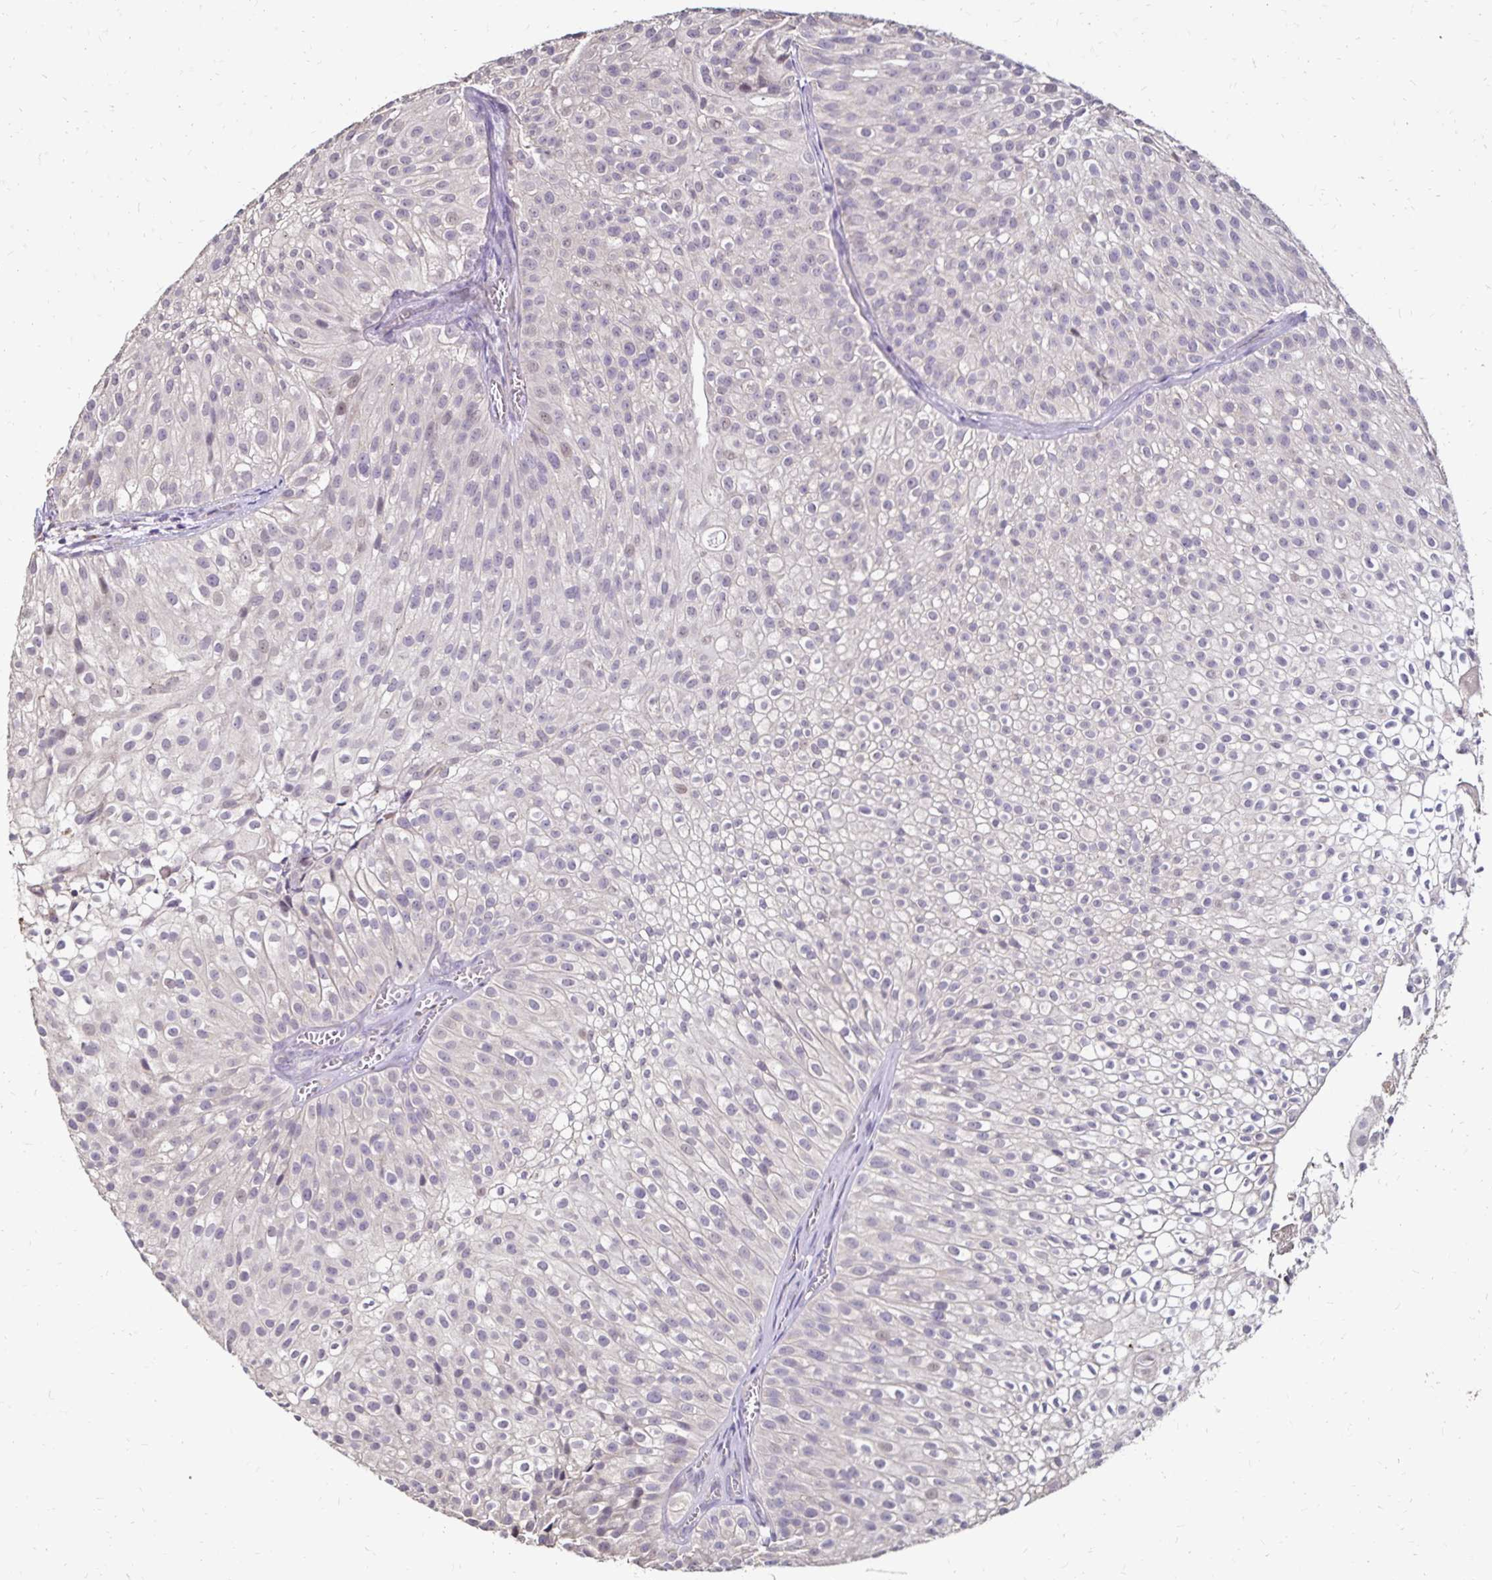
{"staining": {"intensity": "negative", "quantity": "none", "location": "none"}, "tissue": "urothelial cancer", "cell_type": "Tumor cells", "image_type": "cancer", "snomed": [{"axis": "morphology", "description": "Urothelial carcinoma, Low grade"}, {"axis": "topography", "description": "Urinary bladder"}], "caption": "IHC of human urothelial cancer shows no expression in tumor cells. (DAB immunohistochemistry with hematoxylin counter stain).", "gene": "EMC10", "patient": {"sex": "male", "age": 70}}